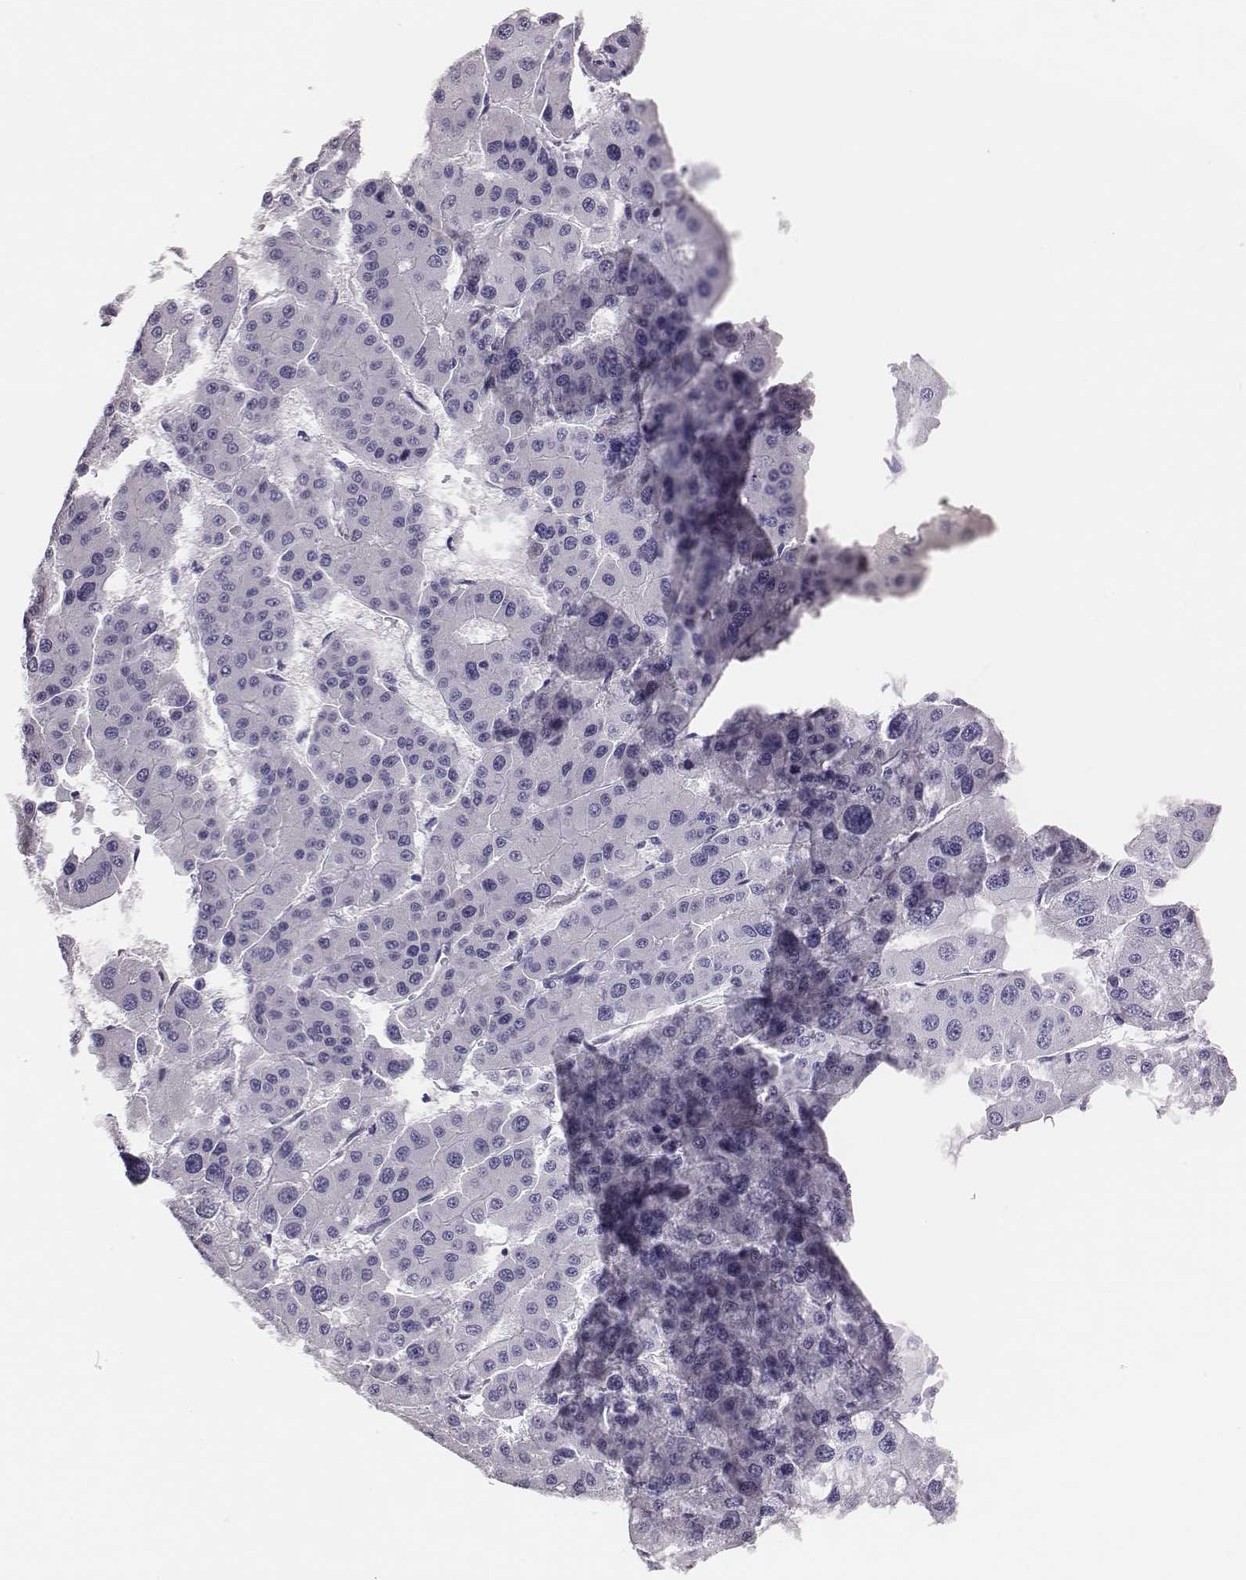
{"staining": {"intensity": "negative", "quantity": "none", "location": "none"}, "tissue": "liver cancer", "cell_type": "Tumor cells", "image_type": "cancer", "snomed": [{"axis": "morphology", "description": "Carcinoma, Hepatocellular, NOS"}, {"axis": "topography", "description": "Liver"}], "caption": "Immunohistochemistry (IHC) histopathology image of neoplastic tissue: human liver cancer (hepatocellular carcinoma) stained with DAB (3,3'-diaminobenzidine) shows no significant protein positivity in tumor cells.", "gene": "H1-6", "patient": {"sex": "male", "age": 73}}